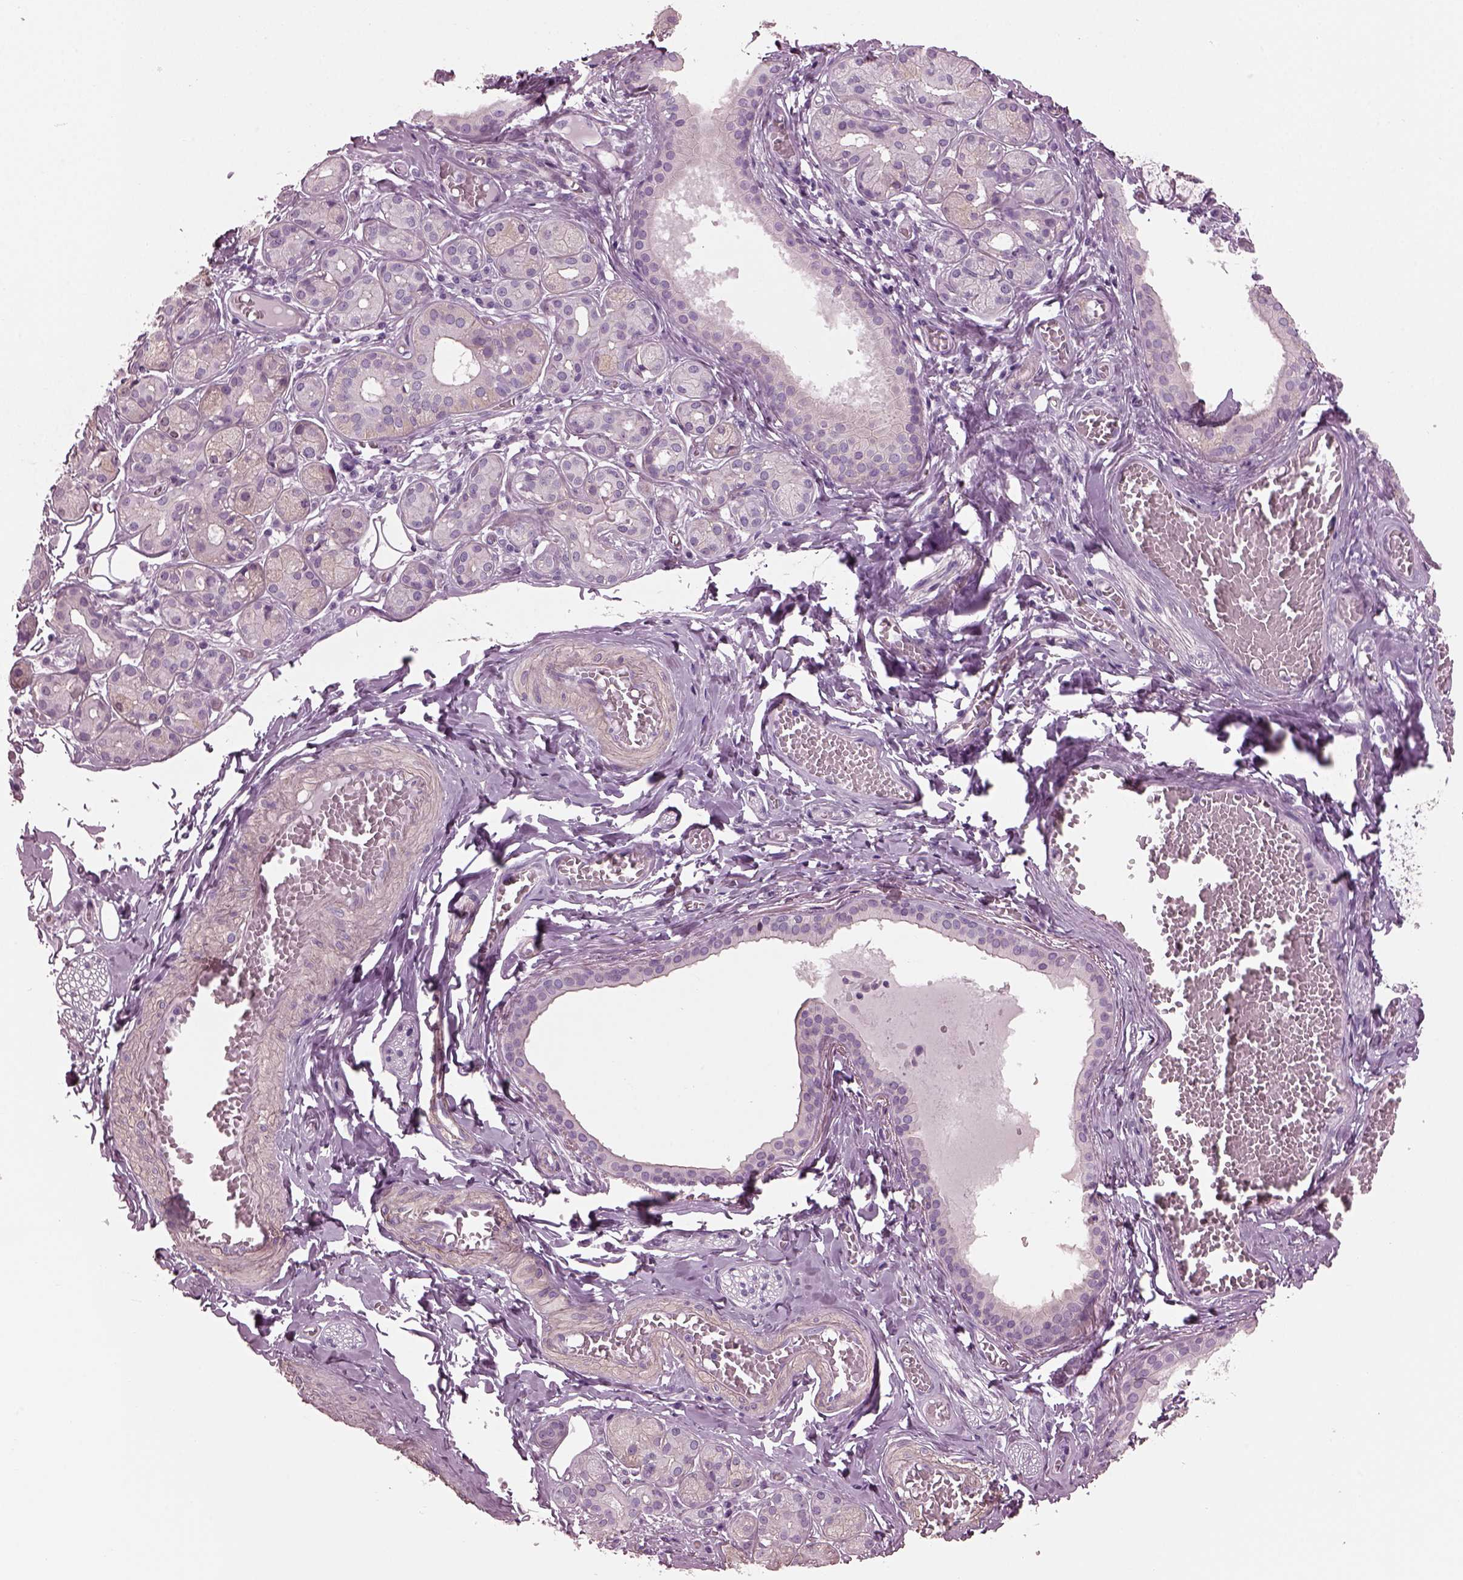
{"staining": {"intensity": "negative", "quantity": "none", "location": "none"}, "tissue": "salivary gland", "cell_type": "Glandular cells", "image_type": "normal", "snomed": [{"axis": "morphology", "description": "Normal tissue, NOS"}, {"axis": "topography", "description": "Salivary gland"}, {"axis": "topography", "description": "Peripheral nerve tissue"}], "caption": "A high-resolution photomicrograph shows IHC staining of normal salivary gland, which demonstrates no significant staining in glandular cells. (IHC, brightfield microscopy, high magnification).", "gene": "BFSP1", "patient": {"sex": "male", "age": 71}}